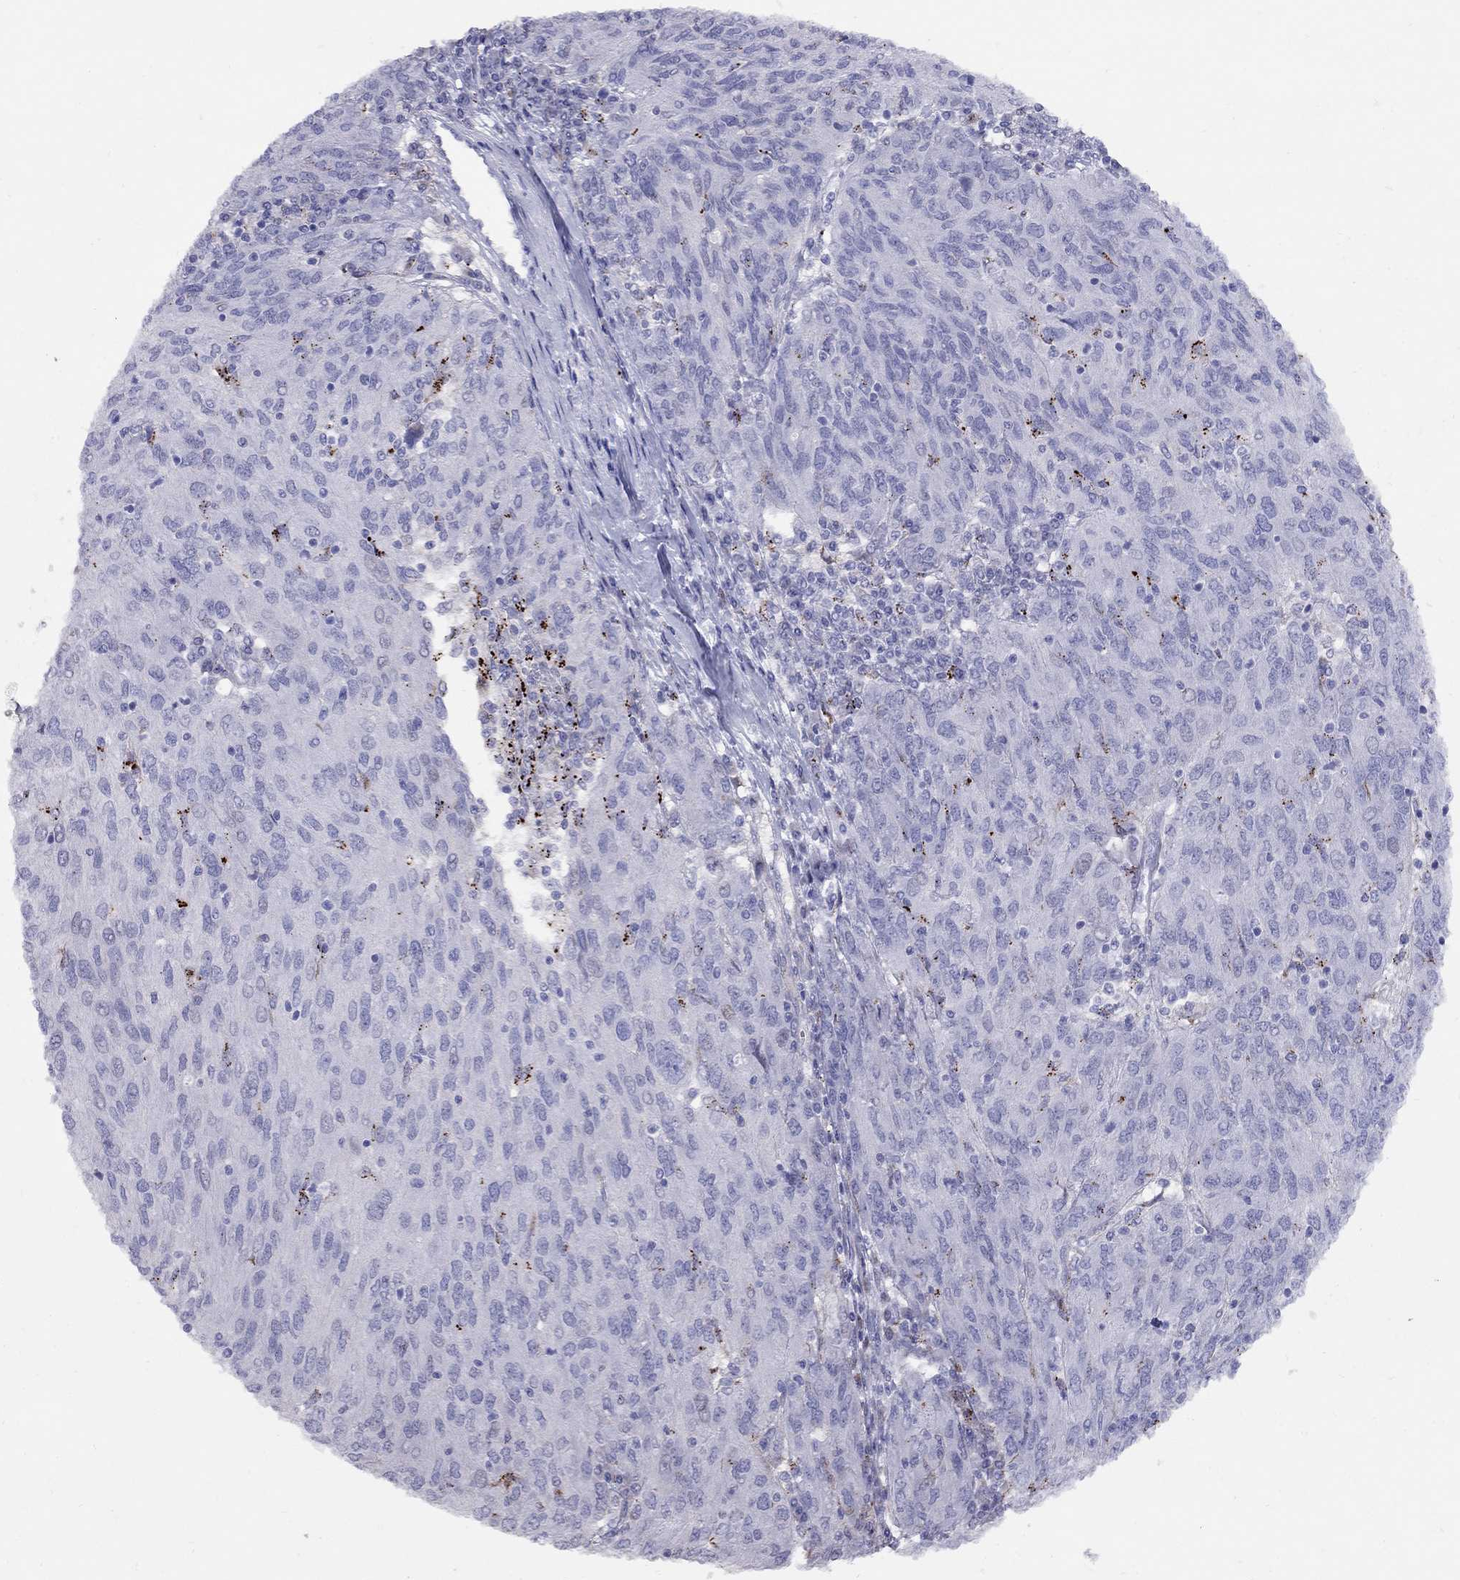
{"staining": {"intensity": "negative", "quantity": "none", "location": "none"}, "tissue": "ovarian cancer", "cell_type": "Tumor cells", "image_type": "cancer", "snomed": [{"axis": "morphology", "description": "Carcinoma, endometroid"}, {"axis": "topography", "description": "Ovary"}], "caption": "This is an immunohistochemistry histopathology image of human ovarian cancer. There is no staining in tumor cells.", "gene": "MAGEB4", "patient": {"sex": "female", "age": 50}}